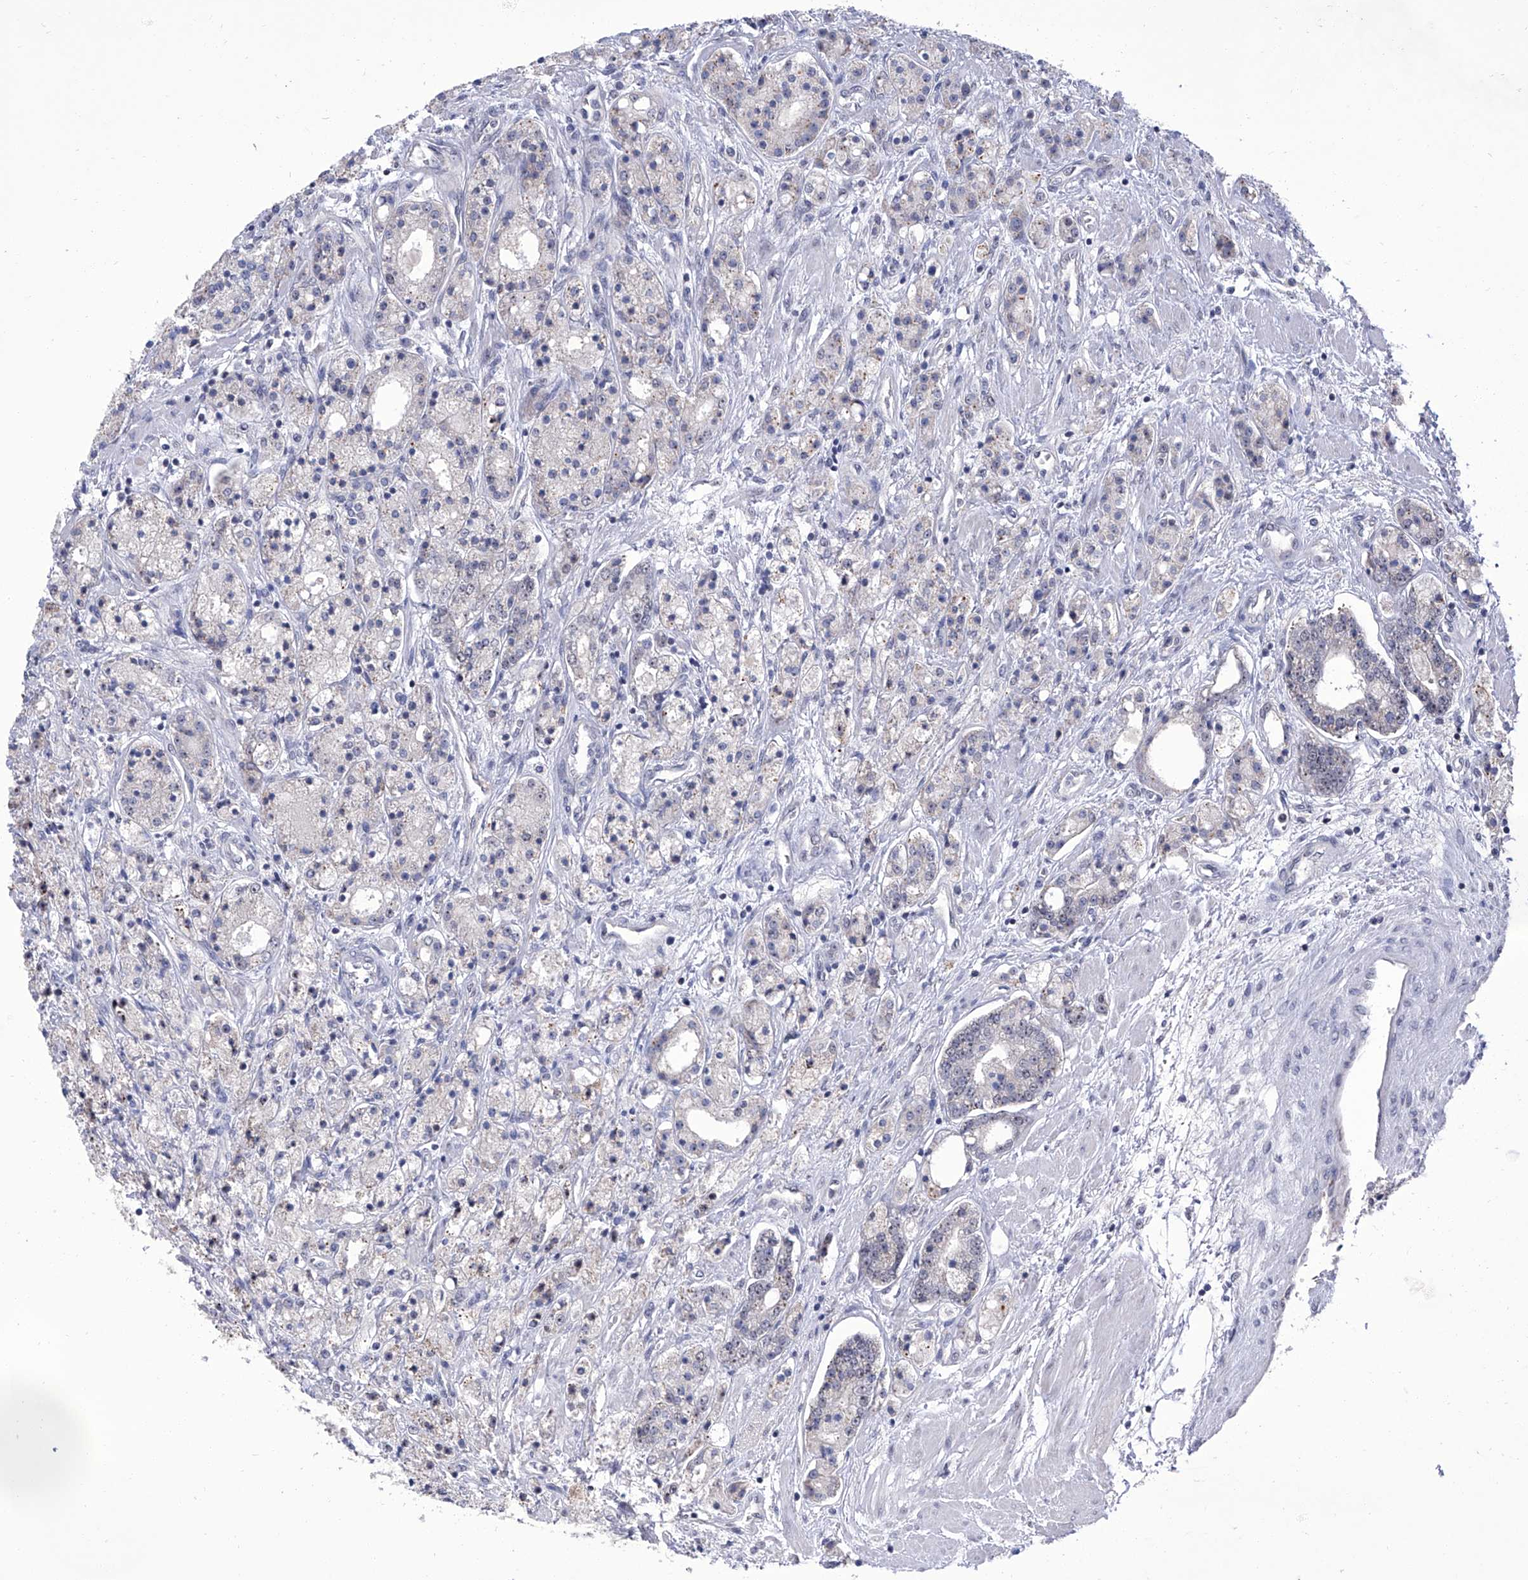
{"staining": {"intensity": "negative", "quantity": "none", "location": "none"}, "tissue": "prostate cancer", "cell_type": "Tumor cells", "image_type": "cancer", "snomed": [{"axis": "morphology", "description": "Adenocarcinoma, High grade"}, {"axis": "topography", "description": "Prostate"}], "caption": "High magnification brightfield microscopy of high-grade adenocarcinoma (prostate) stained with DAB (brown) and counterstained with hematoxylin (blue): tumor cells show no significant positivity. Brightfield microscopy of IHC stained with DAB (3,3'-diaminobenzidine) (brown) and hematoxylin (blue), captured at high magnification.", "gene": "CMTR1", "patient": {"sex": "male", "age": 60}}